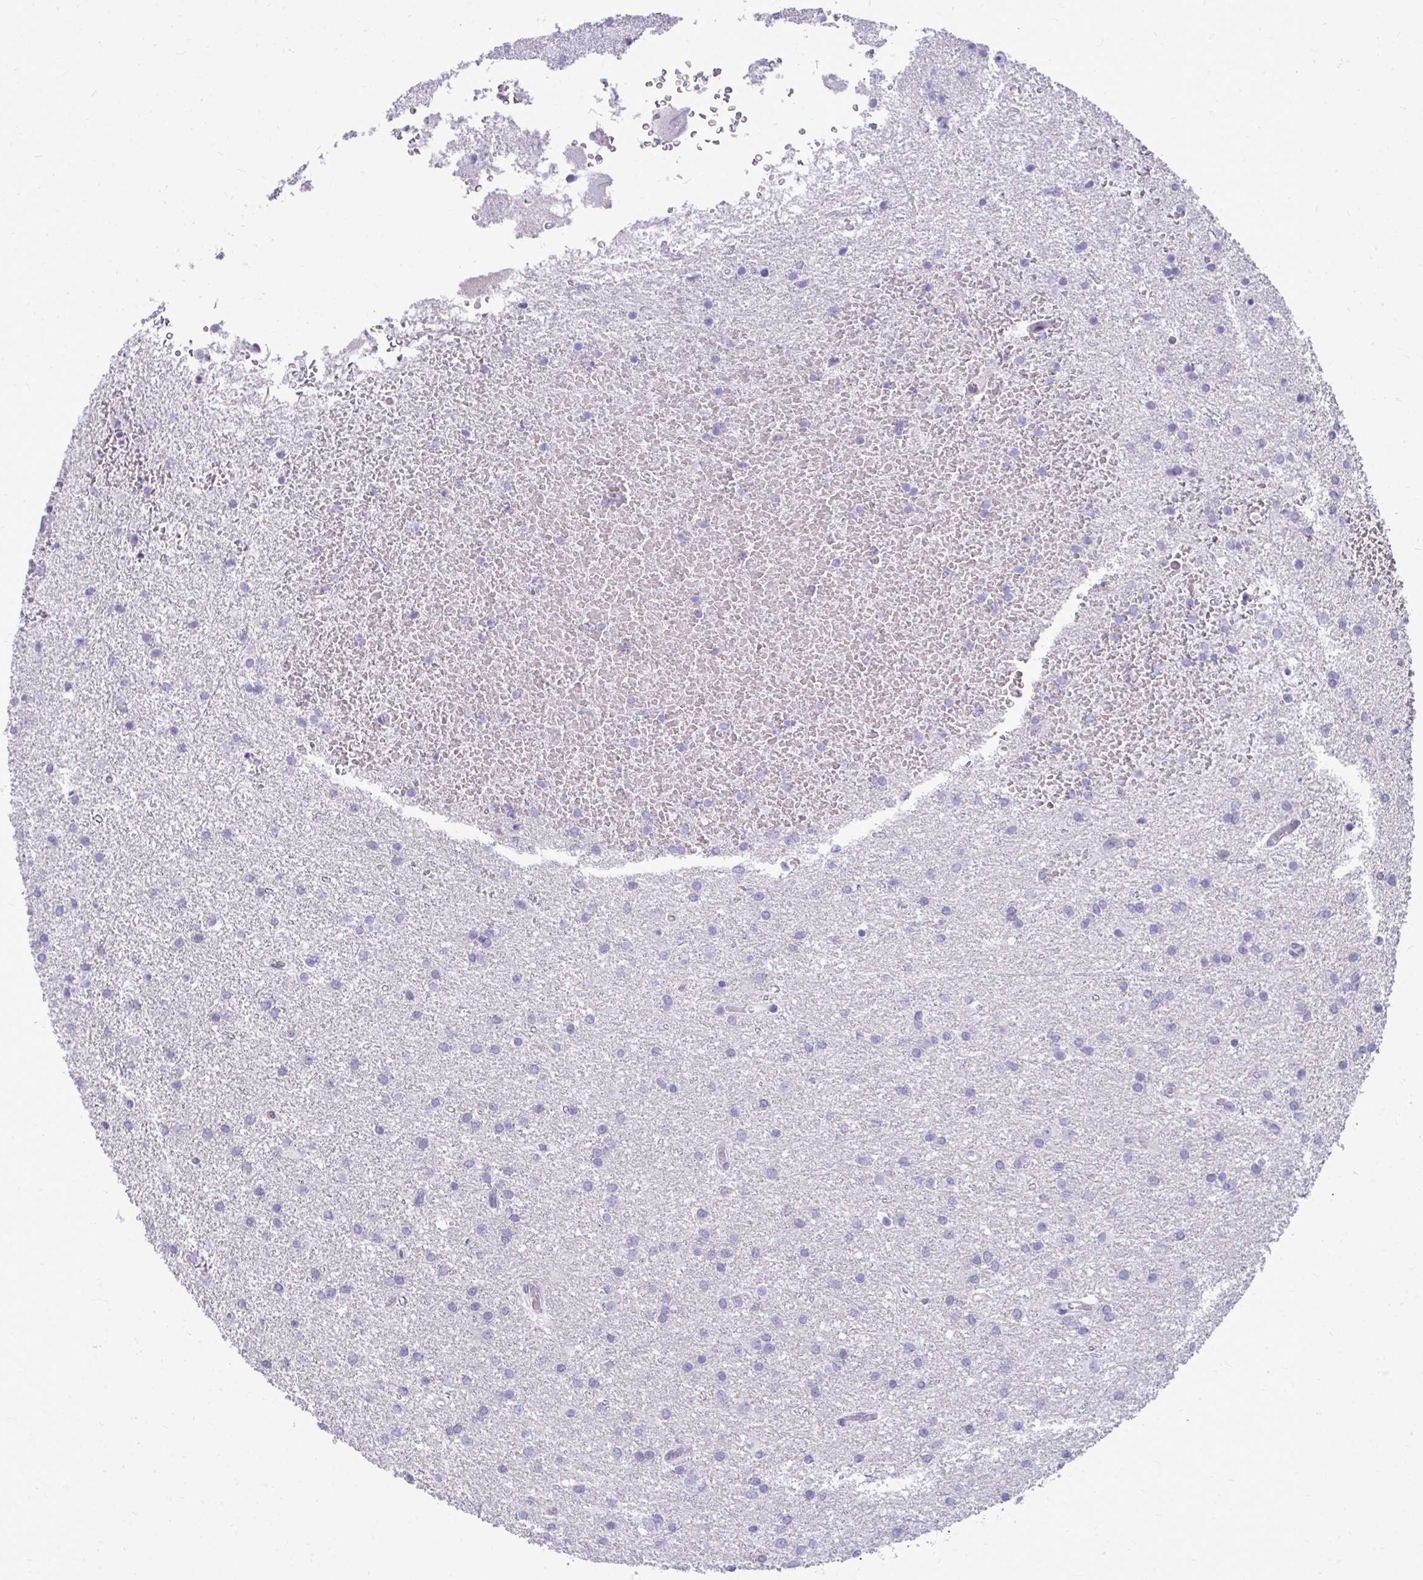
{"staining": {"intensity": "negative", "quantity": "none", "location": "none"}, "tissue": "glioma", "cell_type": "Tumor cells", "image_type": "cancer", "snomed": [{"axis": "morphology", "description": "Glioma, malignant, High grade"}, {"axis": "topography", "description": "Brain"}], "caption": "Tumor cells are negative for brown protein staining in malignant glioma (high-grade). The staining was performed using DAB (3,3'-diaminobenzidine) to visualize the protein expression in brown, while the nuclei were stained in blue with hematoxylin (Magnification: 20x).", "gene": "FABP3", "patient": {"sex": "female", "age": 50}}